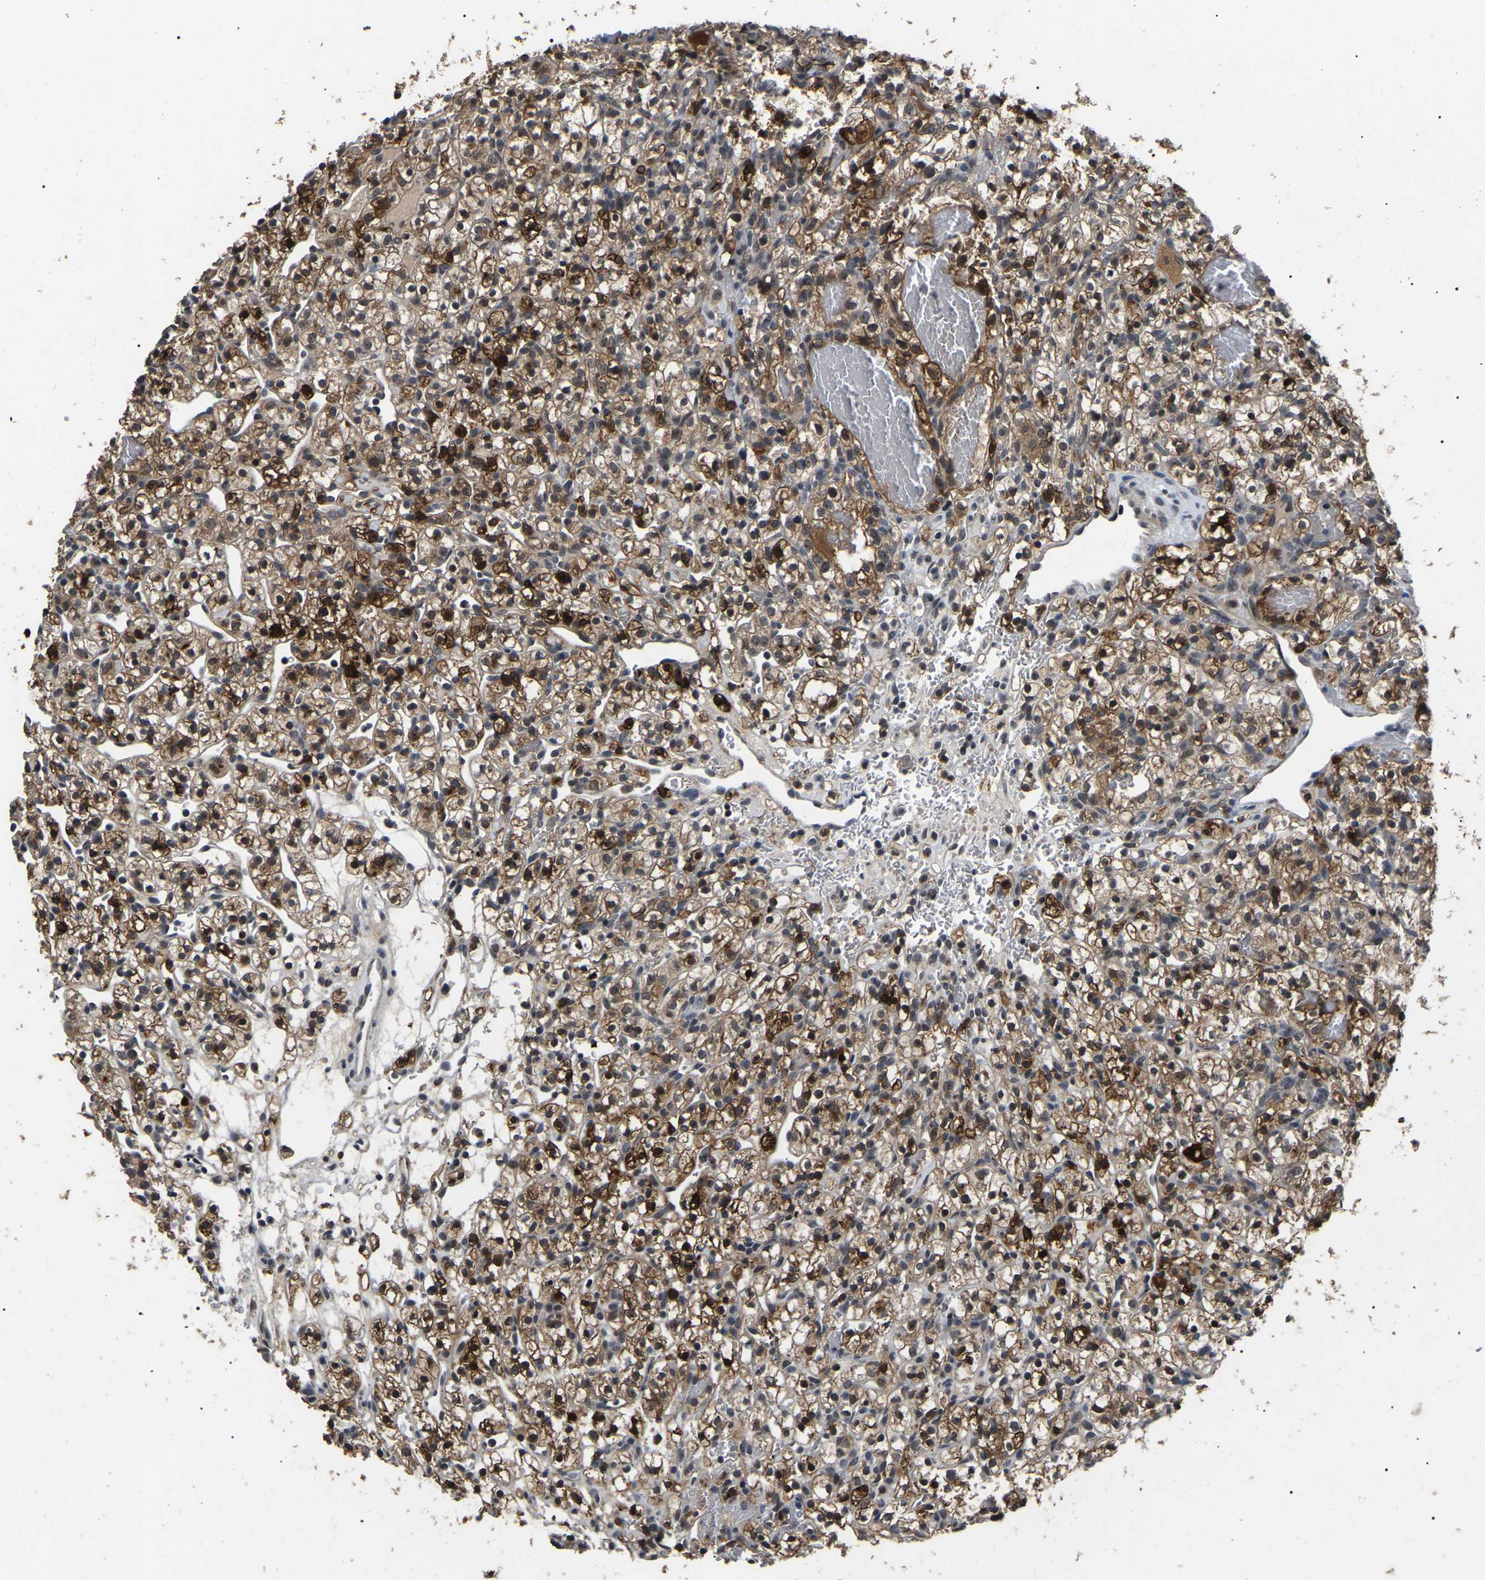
{"staining": {"intensity": "strong", "quantity": ">75%", "location": "cytoplasmic/membranous"}, "tissue": "renal cancer", "cell_type": "Tumor cells", "image_type": "cancer", "snomed": [{"axis": "morphology", "description": "Adenocarcinoma, NOS"}, {"axis": "topography", "description": "Kidney"}], "caption": "Renal adenocarcinoma tissue demonstrates strong cytoplasmic/membranous expression in approximately >75% of tumor cells", "gene": "PPM1E", "patient": {"sex": "female", "age": 57}}